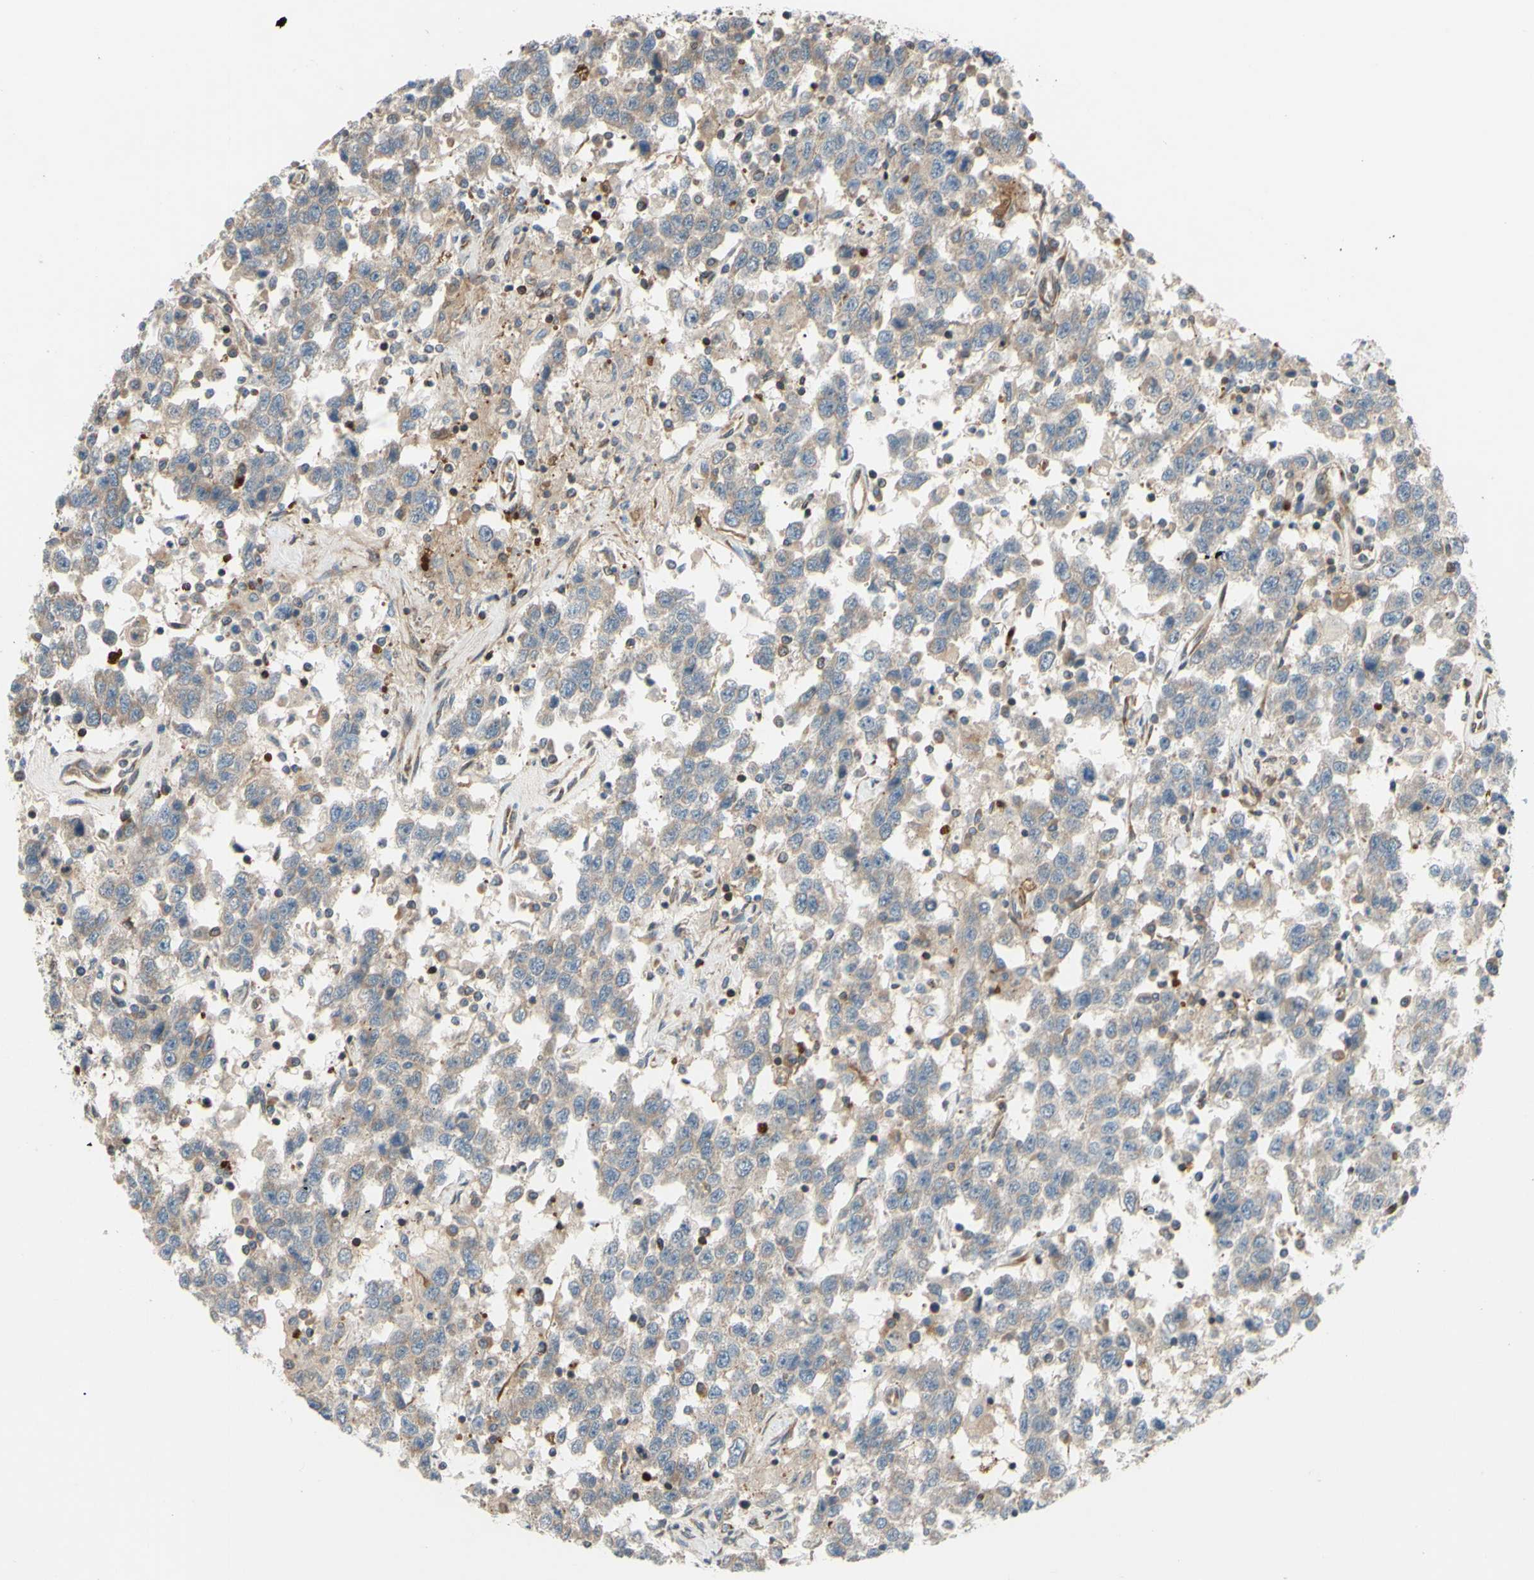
{"staining": {"intensity": "weak", "quantity": "25%-75%", "location": "cytoplasmic/membranous"}, "tissue": "testis cancer", "cell_type": "Tumor cells", "image_type": "cancer", "snomed": [{"axis": "morphology", "description": "Seminoma, NOS"}, {"axis": "topography", "description": "Testis"}], "caption": "Brown immunohistochemical staining in testis seminoma displays weak cytoplasmic/membranous expression in approximately 25%-75% of tumor cells. (Brightfield microscopy of DAB IHC at high magnification).", "gene": "PRAF2", "patient": {"sex": "male", "age": 41}}